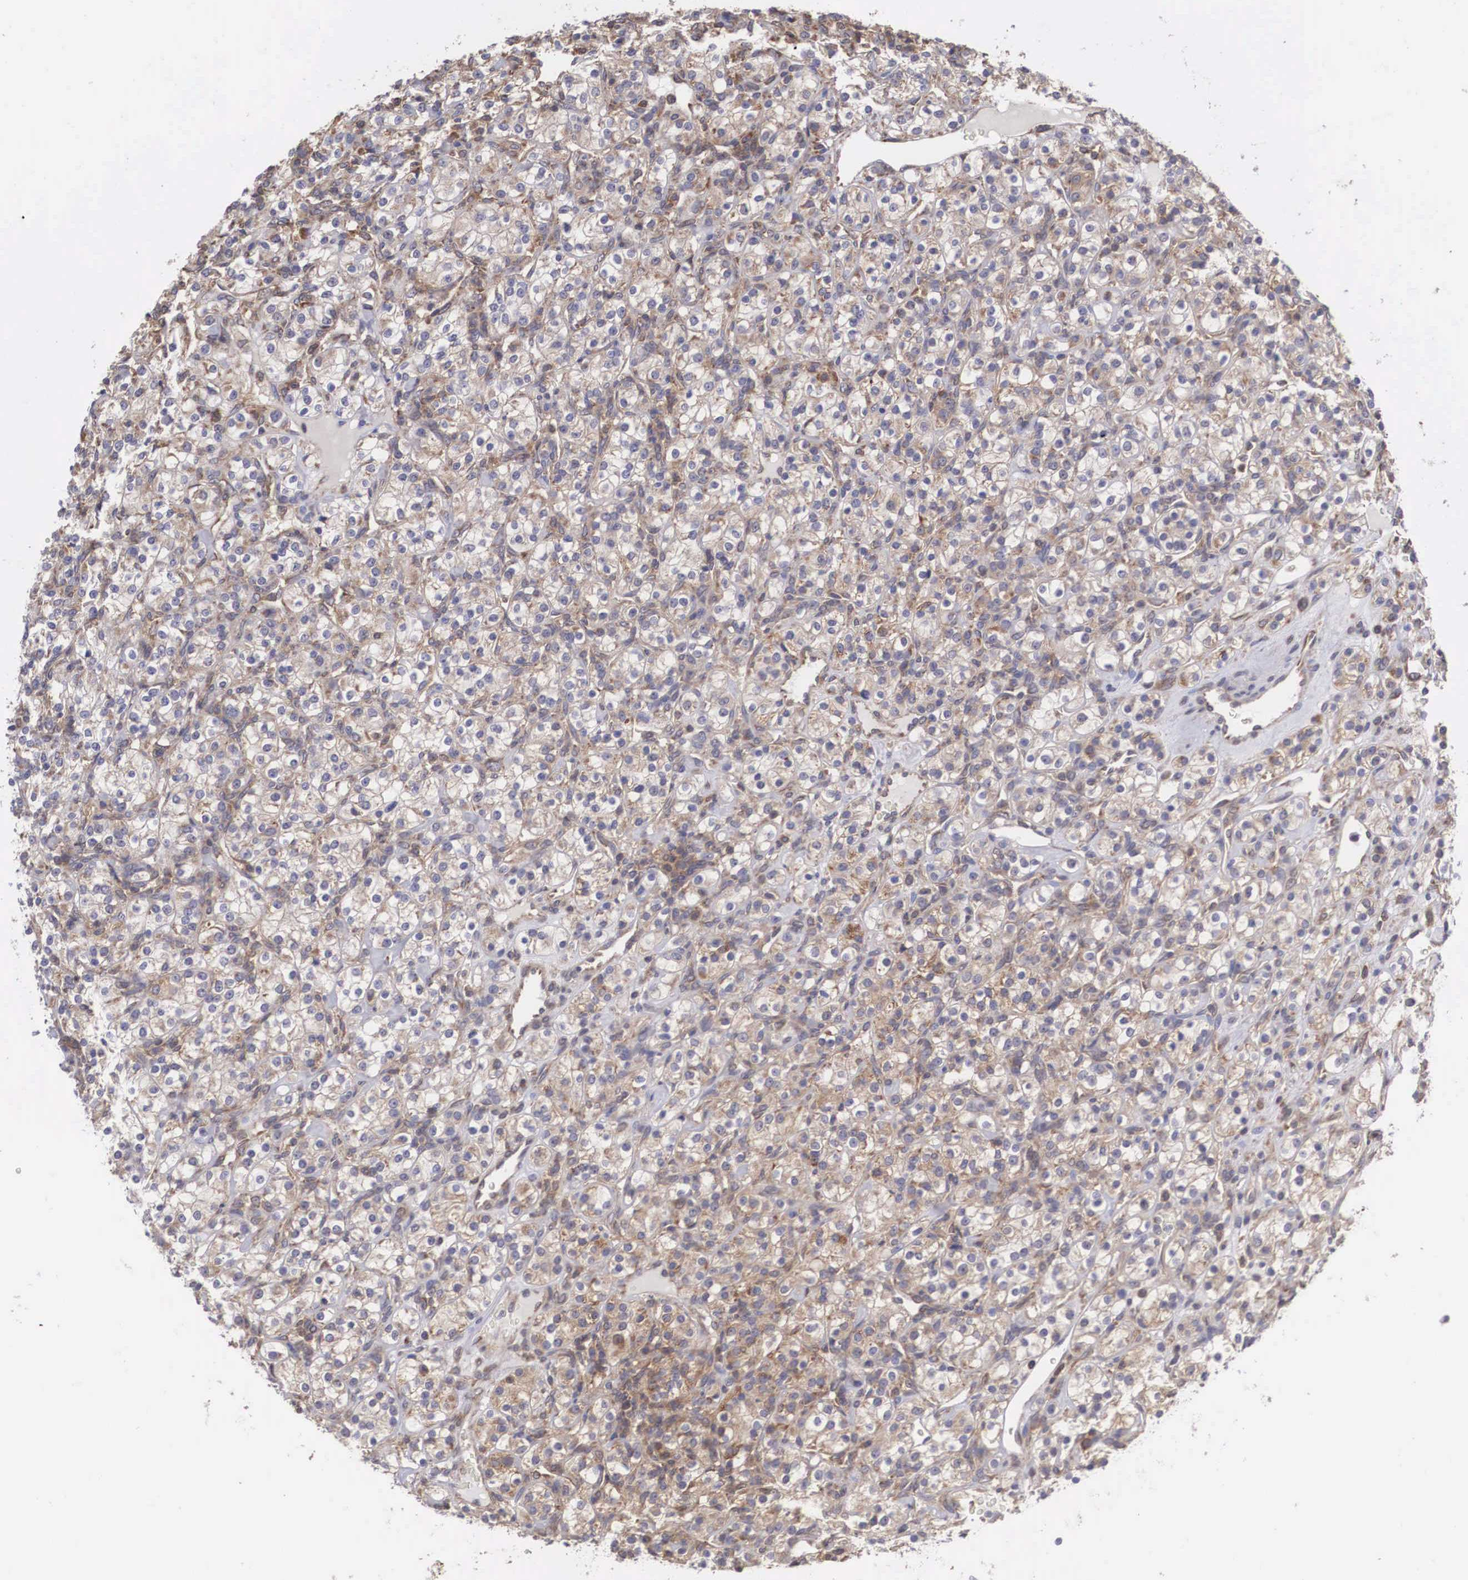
{"staining": {"intensity": "weak", "quantity": ">75%", "location": "cytoplasmic/membranous"}, "tissue": "renal cancer", "cell_type": "Tumor cells", "image_type": "cancer", "snomed": [{"axis": "morphology", "description": "Adenocarcinoma, NOS"}, {"axis": "topography", "description": "Kidney"}], "caption": "Human renal adenocarcinoma stained with a brown dye demonstrates weak cytoplasmic/membranous positive staining in approximately >75% of tumor cells.", "gene": "DHRS1", "patient": {"sex": "male", "age": 77}}